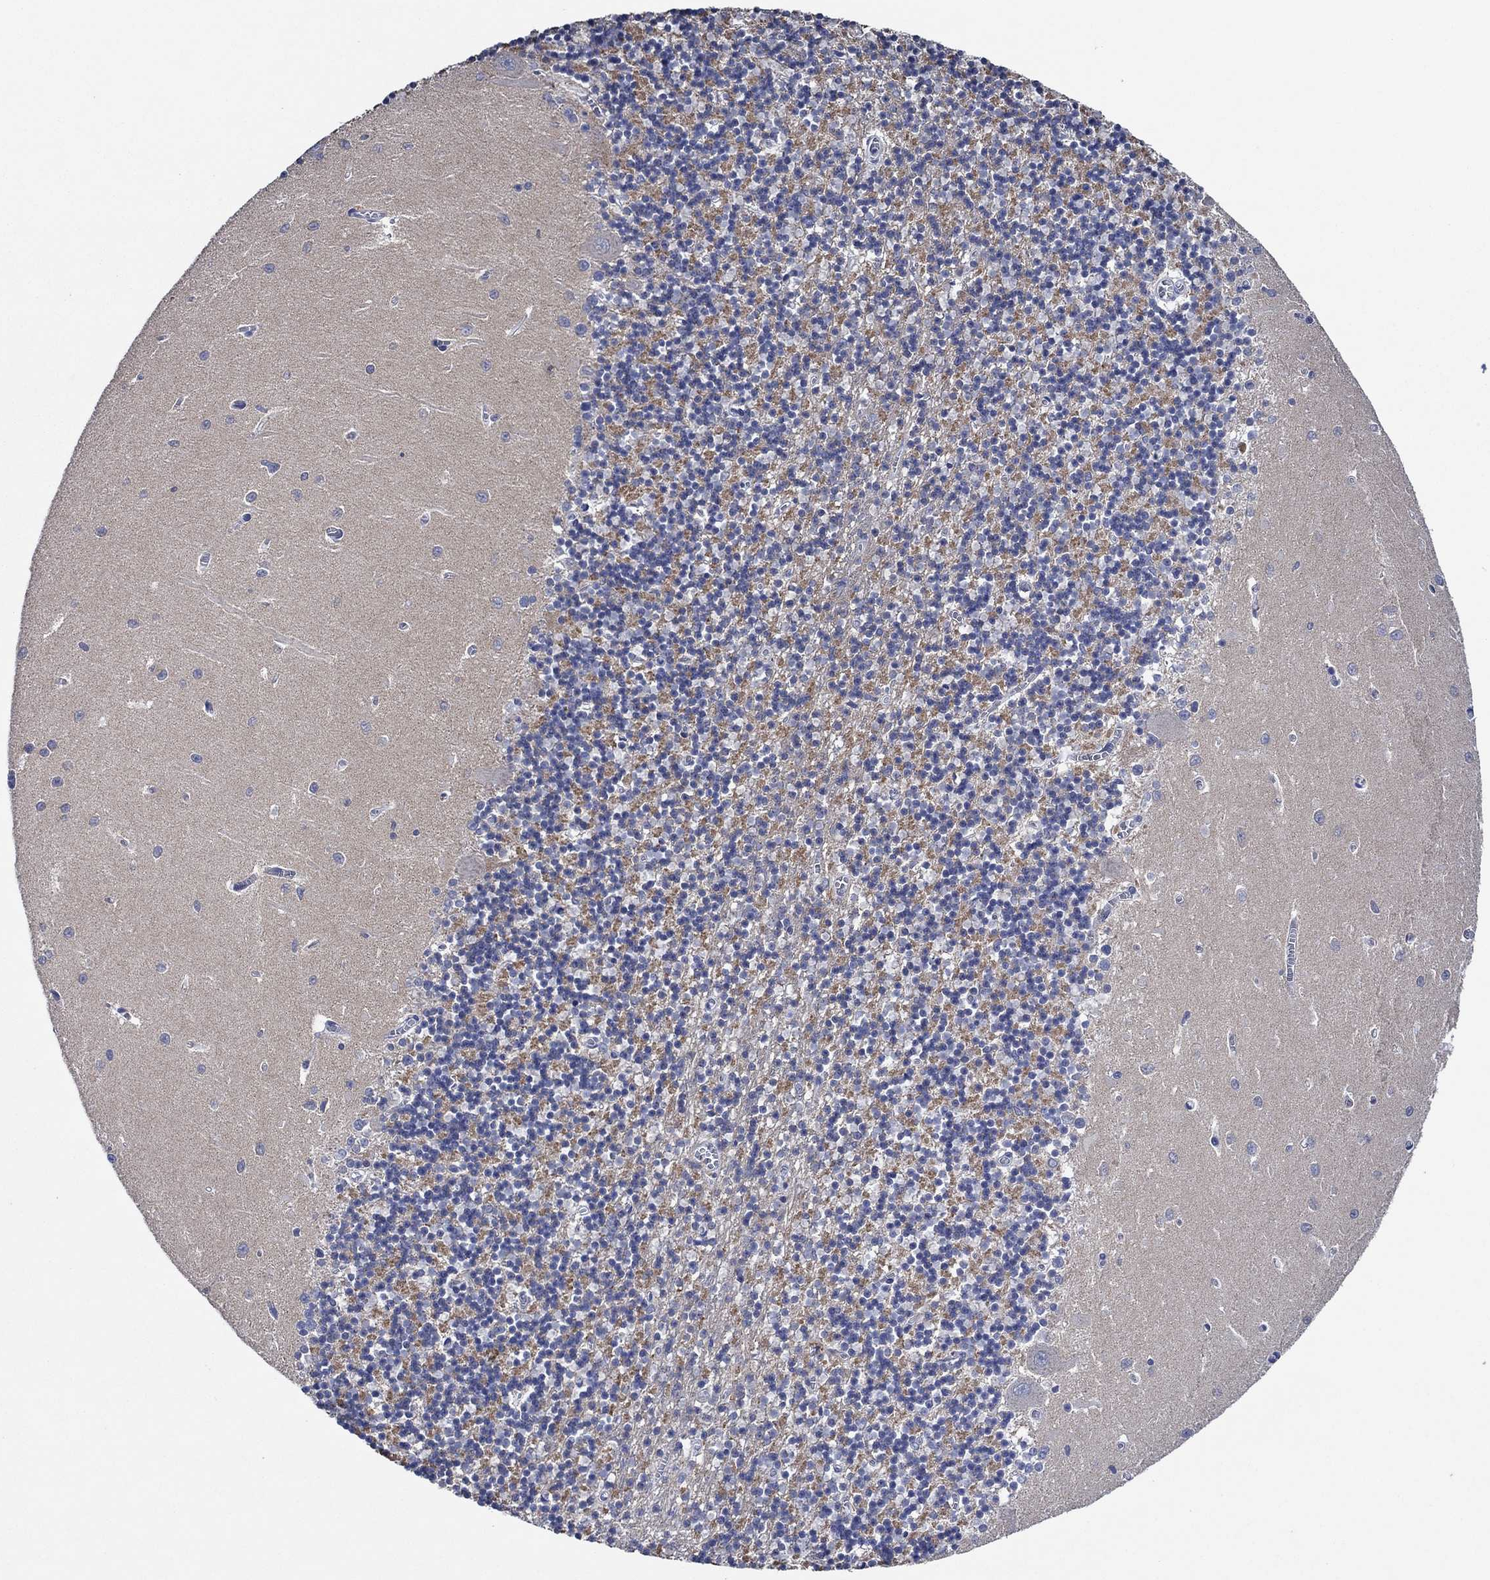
{"staining": {"intensity": "moderate", "quantity": "25%-75%", "location": "cytoplasmic/membranous"}, "tissue": "cerebellum", "cell_type": "Cells in granular layer", "image_type": "normal", "snomed": [{"axis": "morphology", "description": "Normal tissue, NOS"}, {"axis": "topography", "description": "Cerebellum"}], "caption": "Cerebellum stained with immunohistochemistry demonstrates moderate cytoplasmic/membranous staining in about 25%-75% of cells in granular layer.", "gene": "PRRT3", "patient": {"sex": "female", "age": 64}}